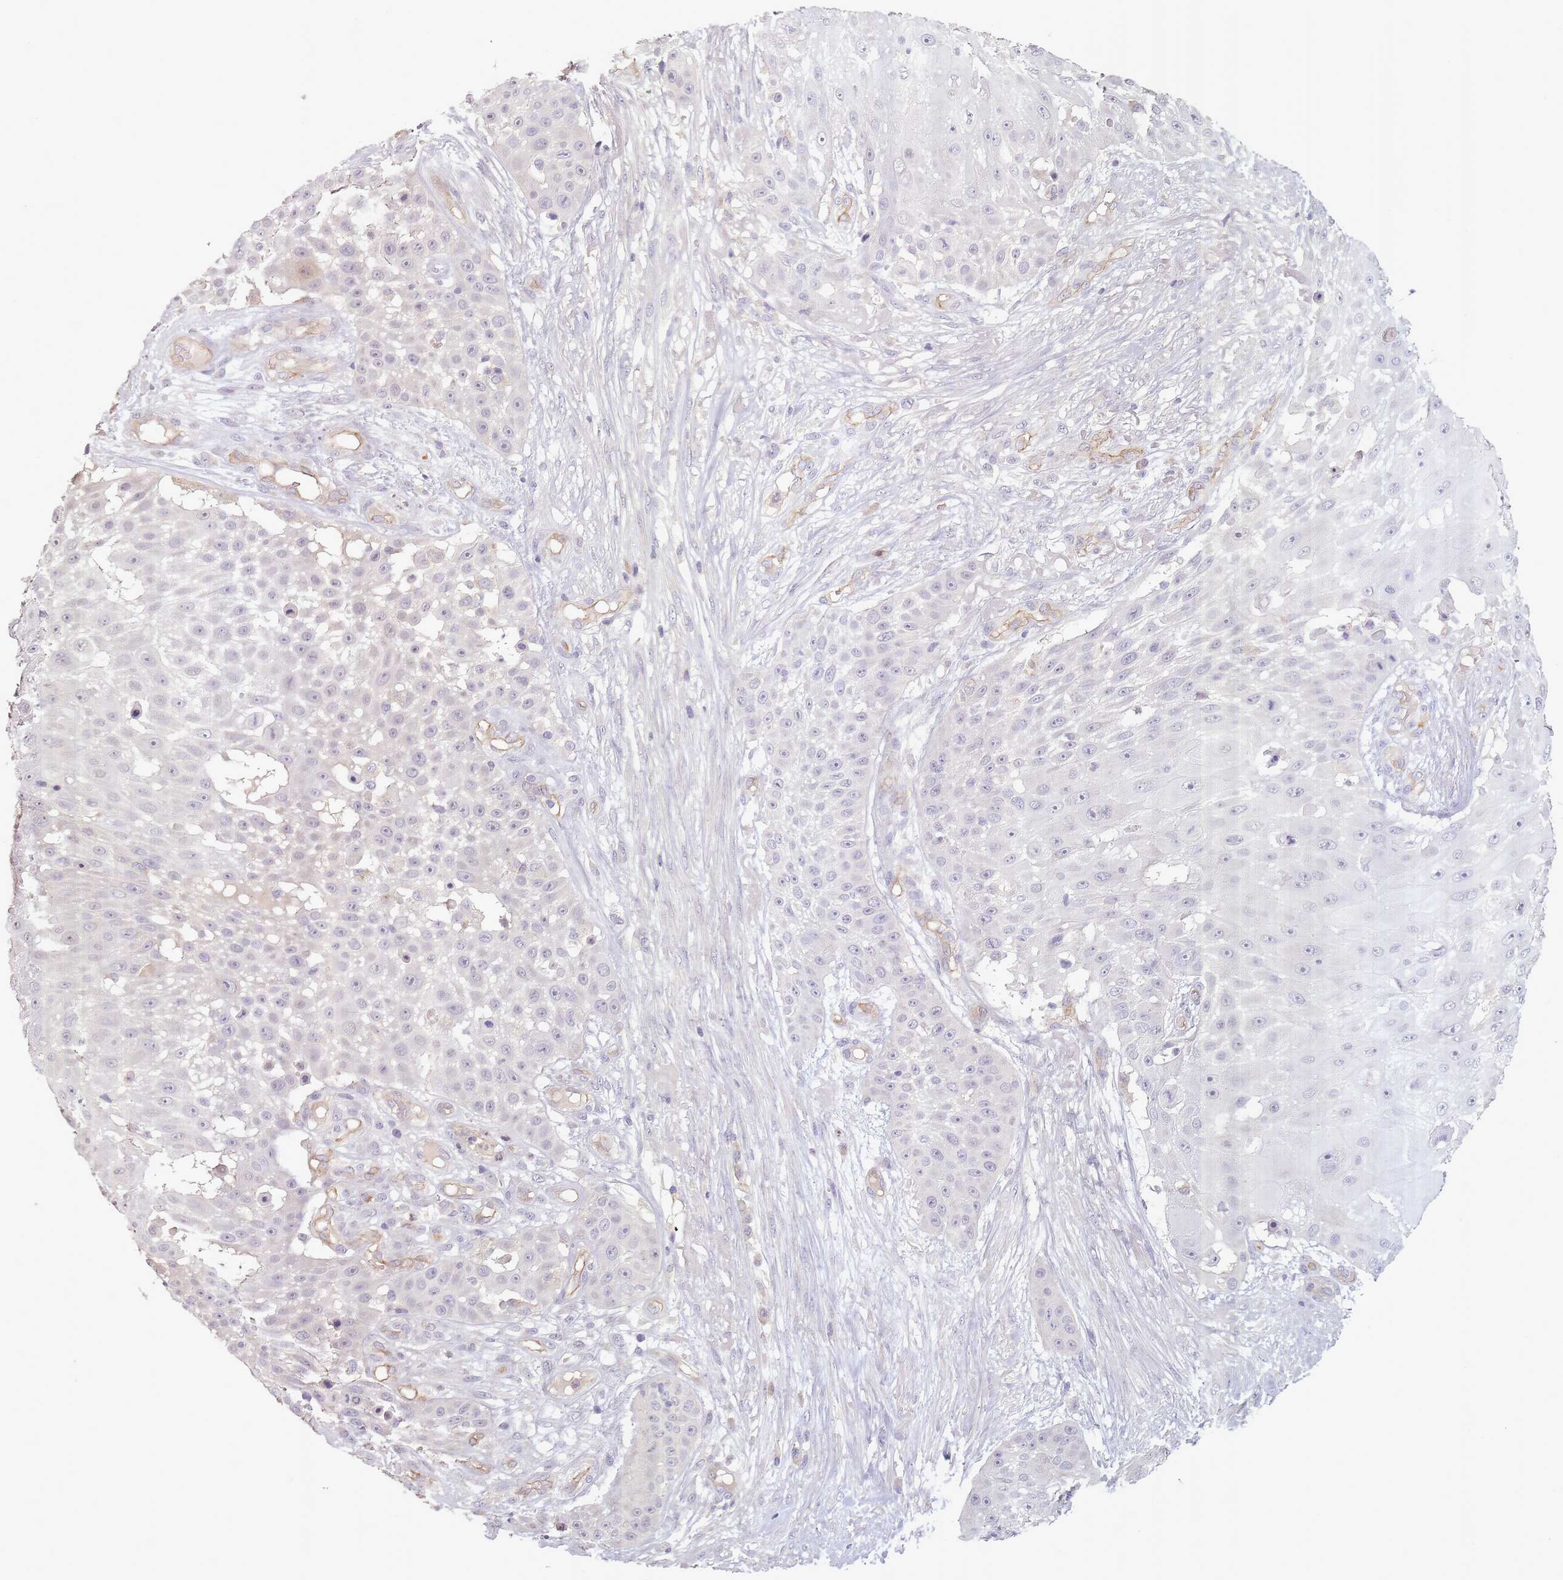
{"staining": {"intensity": "negative", "quantity": "none", "location": "none"}, "tissue": "skin cancer", "cell_type": "Tumor cells", "image_type": "cancer", "snomed": [{"axis": "morphology", "description": "Squamous cell carcinoma, NOS"}, {"axis": "topography", "description": "Skin"}], "caption": "This is an immunohistochemistry (IHC) micrograph of skin cancer. There is no positivity in tumor cells.", "gene": "SLC8A2", "patient": {"sex": "female", "age": 86}}